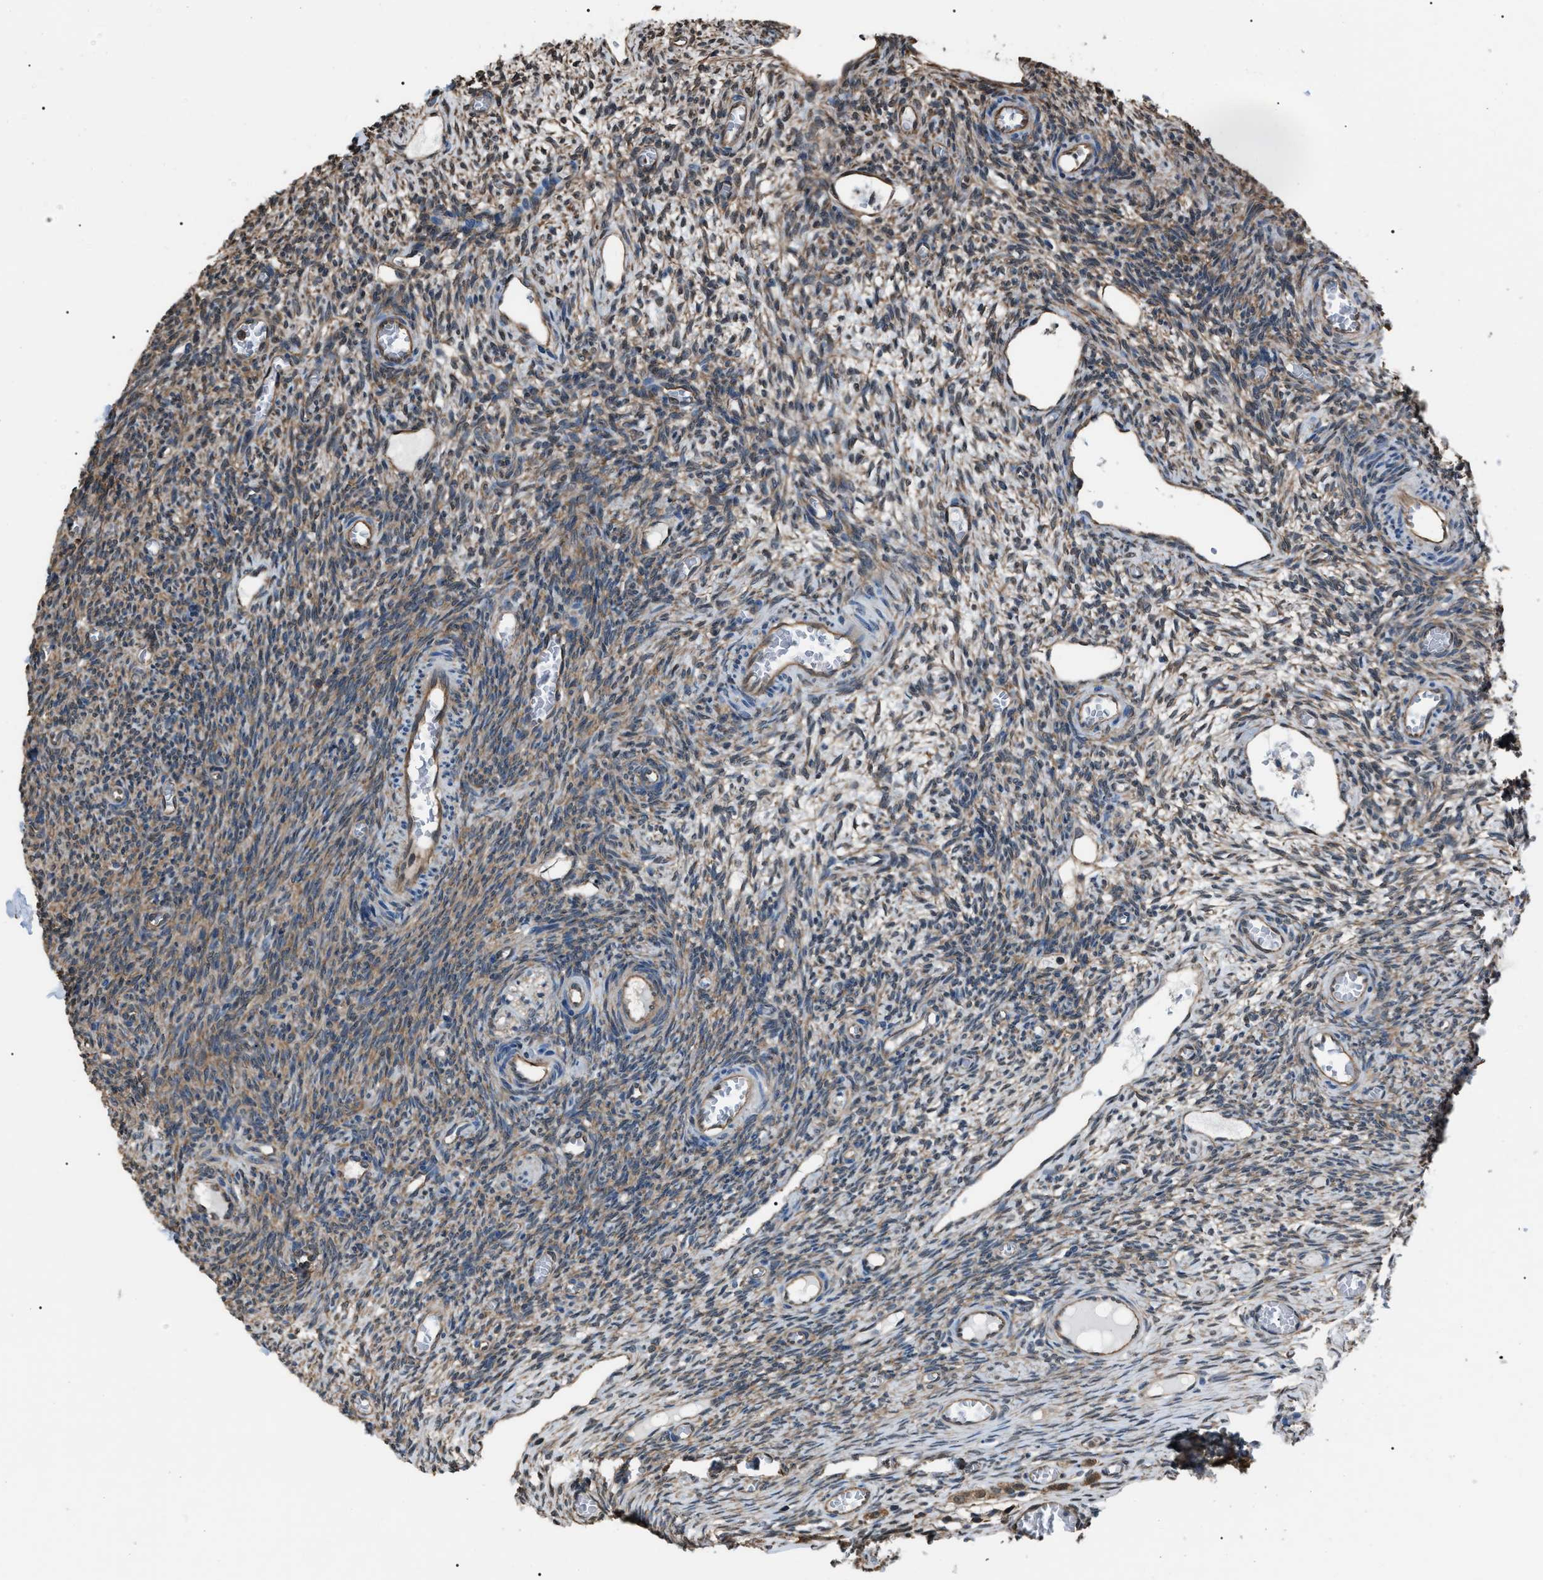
{"staining": {"intensity": "weak", "quantity": "25%-75%", "location": "cytoplasmic/membranous"}, "tissue": "ovary", "cell_type": "Follicle cells", "image_type": "normal", "snomed": [{"axis": "morphology", "description": "Normal tissue, NOS"}, {"axis": "topography", "description": "Ovary"}], "caption": "Immunohistochemistry (IHC) (DAB (3,3'-diaminobenzidine)) staining of unremarkable human ovary demonstrates weak cytoplasmic/membranous protein staining in about 25%-75% of follicle cells. The protein of interest is stained brown, and the nuclei are stained in blue (DAB (3,3'-diaminobenzidine) IHC with brightfield microscopy, high magnification).", "gene": "PDCD5", "patient": {"sex": "female", "age": 27}}